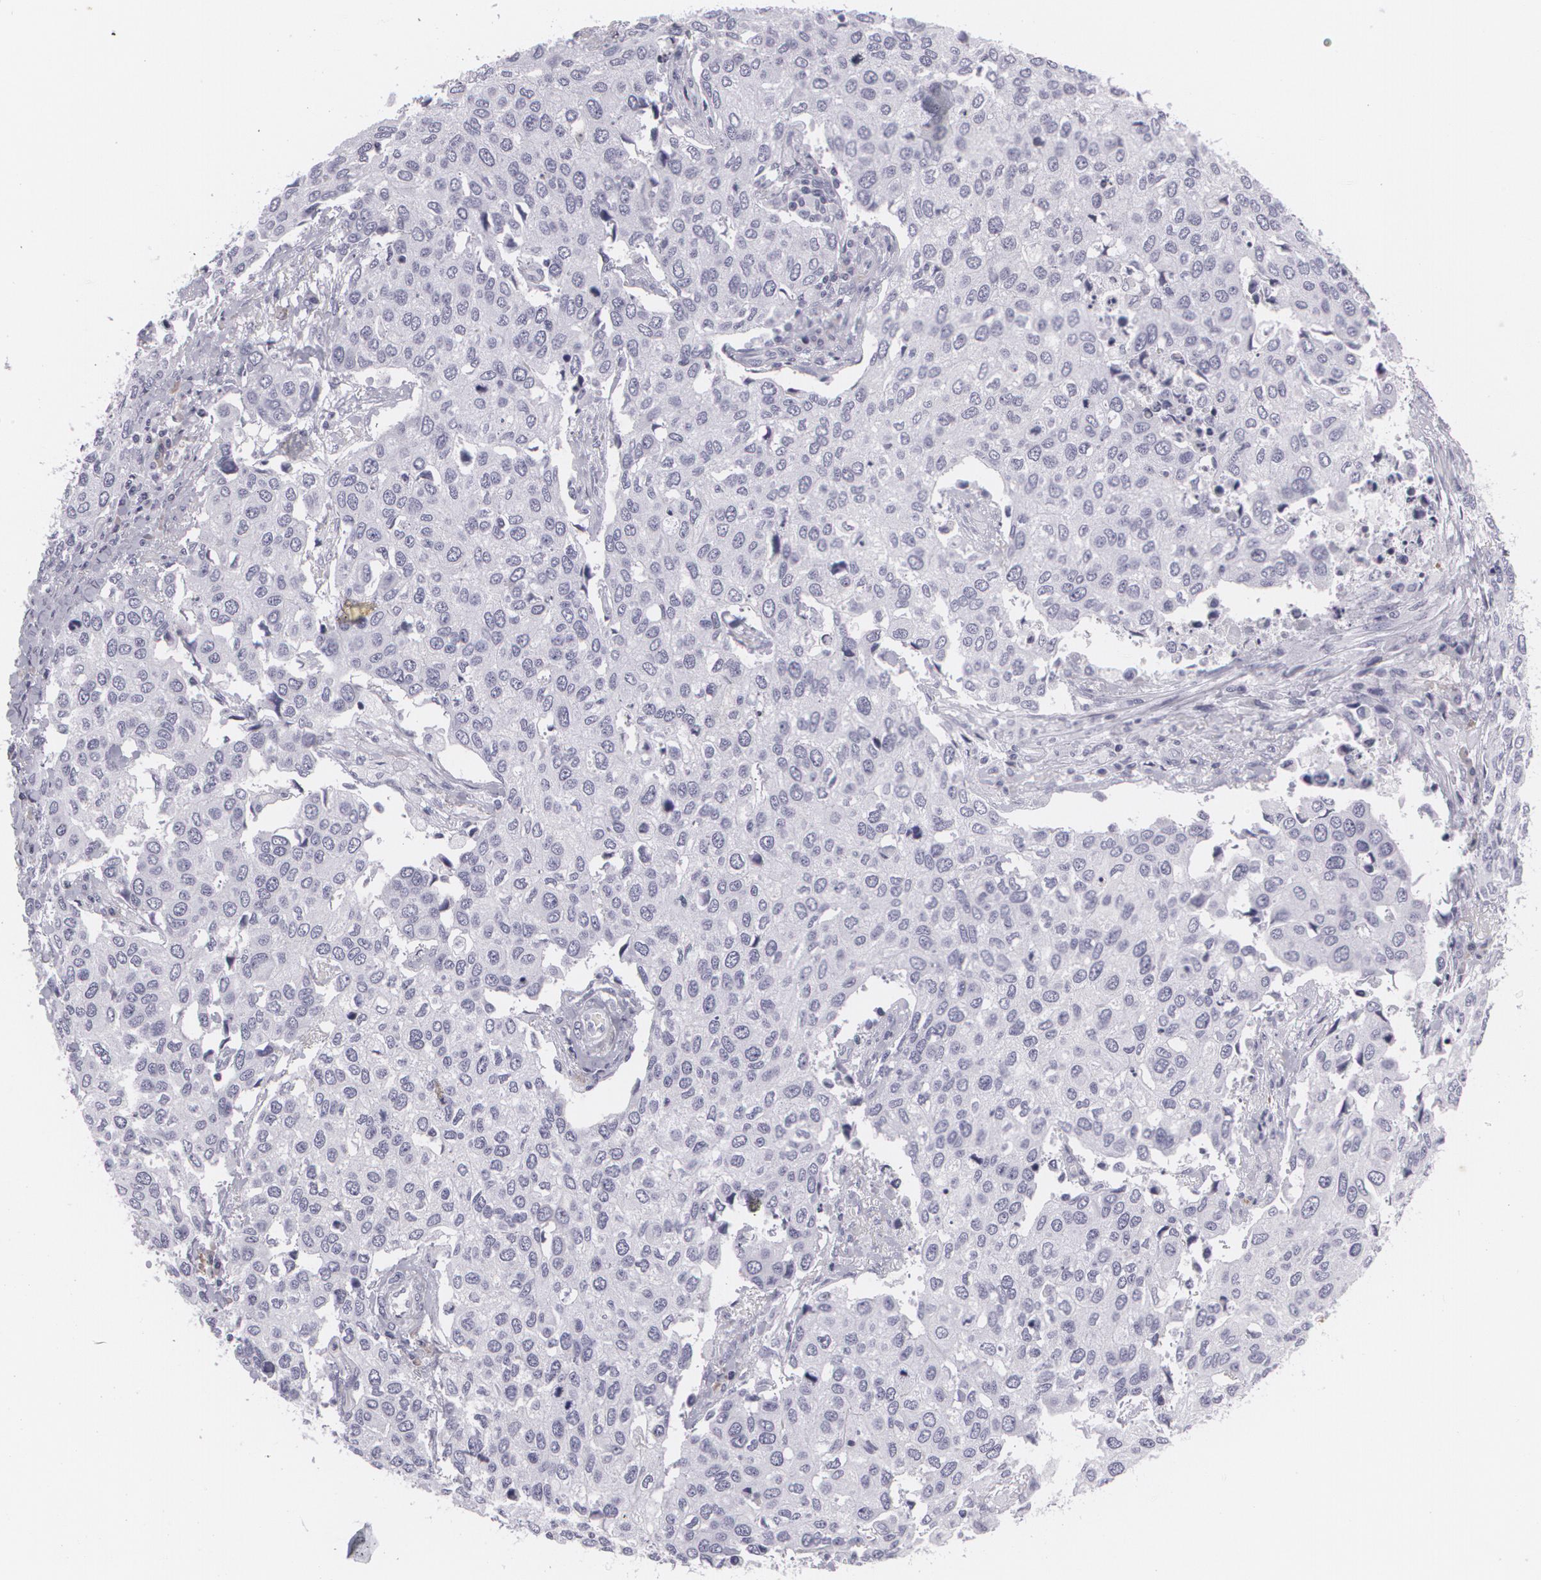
{"staining": {"intensity": "negative", "quantity": "none", "location": "none"}, "tissue": "cervical cancer", "cell_type": "Tumor cells", "image_type": "cancer", "snomed": [{"axis": "morphology", "description": "Squamous cell carcinoma, NOS"}, {"axis": "topography", "description": "Cervix"}], "caption": "Immunohistochemical staining of human squamous cell carcinoma (cervical) shows no significant expression in tumor cells. (Immunohistochemistry (ihc), brightfield microscopy, high magnification).", "gene": "MAP2", "patient": {"sex": "female", "age": 54}}